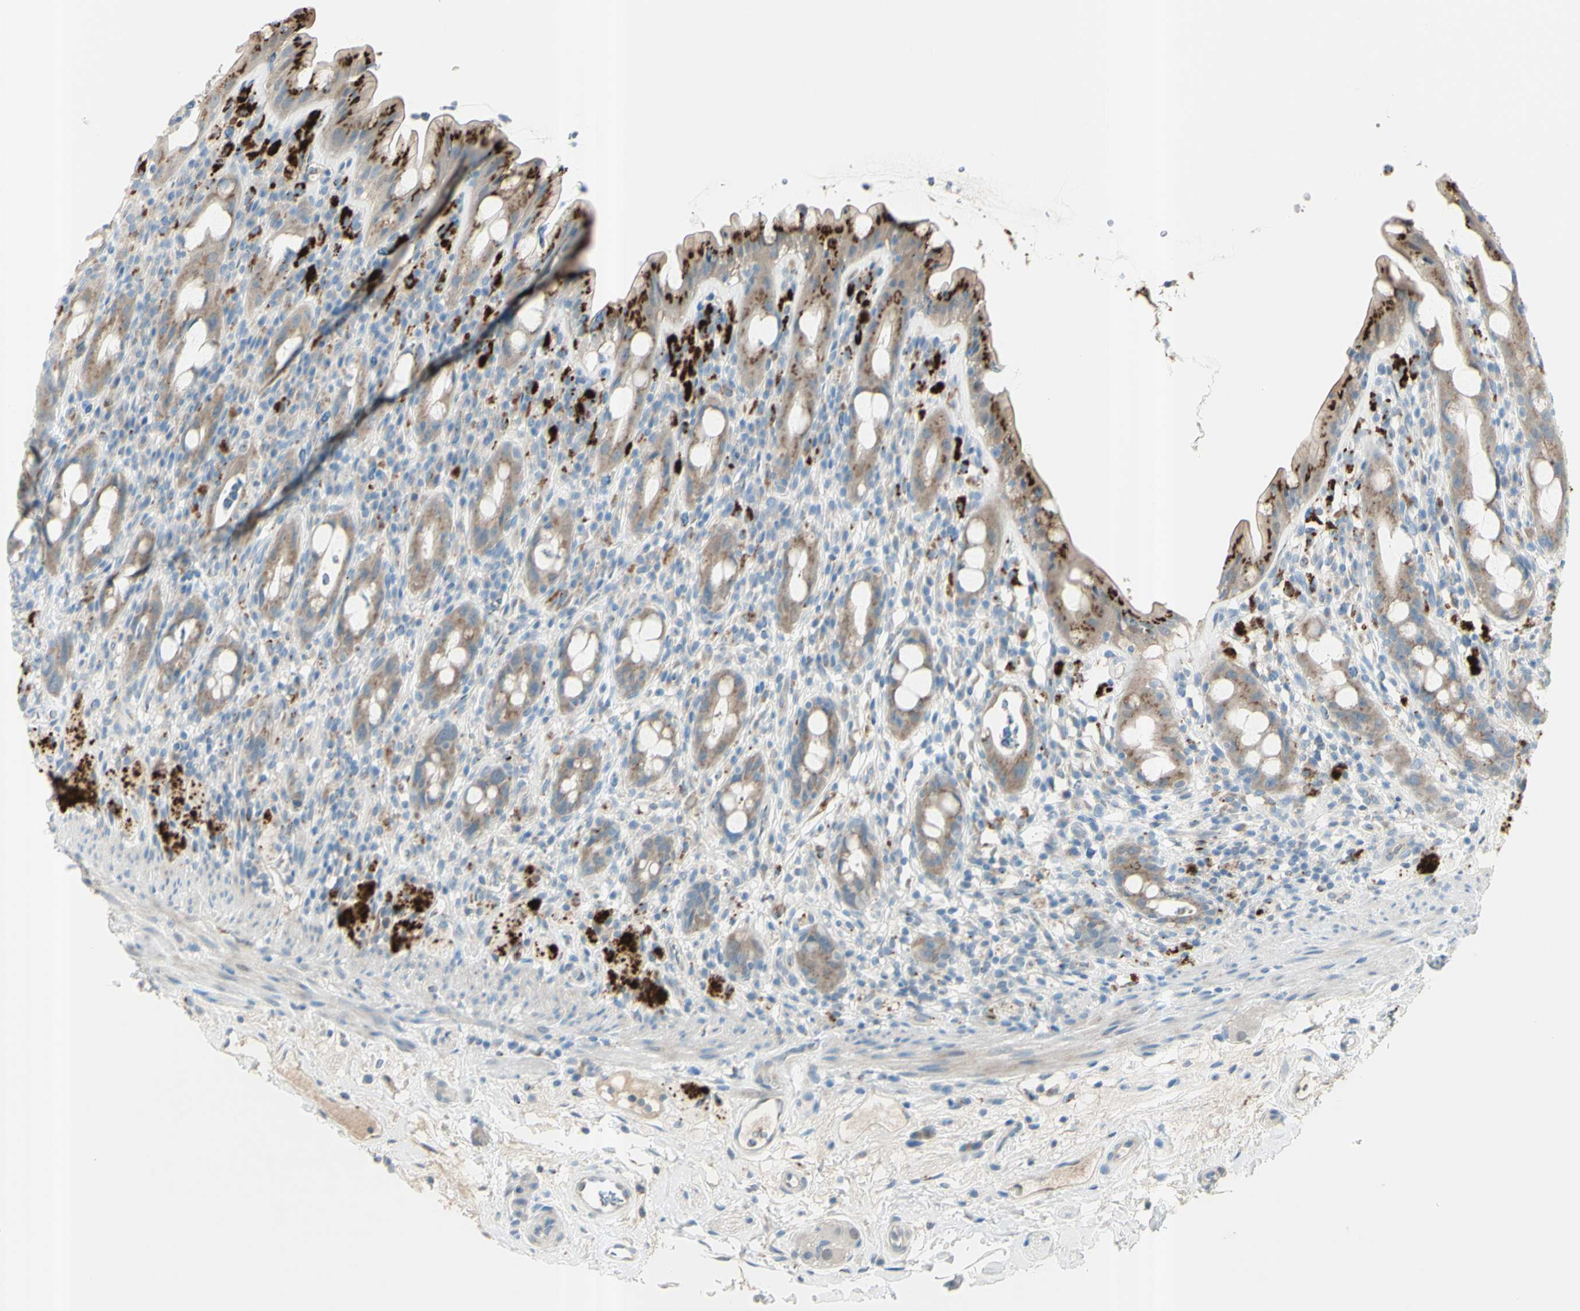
{"staining": {"intensity": "moderate", "quantity": ">75%", "location": "cytoplasmic/membranous"}, "tissue": "rectum", "cell_type": "Glandular cells", "image_type": "normal", "snomed": [{"axis": "morphology", "description": "Normal tissue, NOS"}, {"axis": "topography", "description": "Rectum"}], "caption": "Immunohistochemistry (IHC) (DAB (3,3'-diaminobenzidine)) staining of normal rectum reveals moderate cytoplasmic/membranous protein positivity in approximately >75% of glandular cells.", "gene": "B4GALT1", "patient": {"sex": "male", "age": 44}}